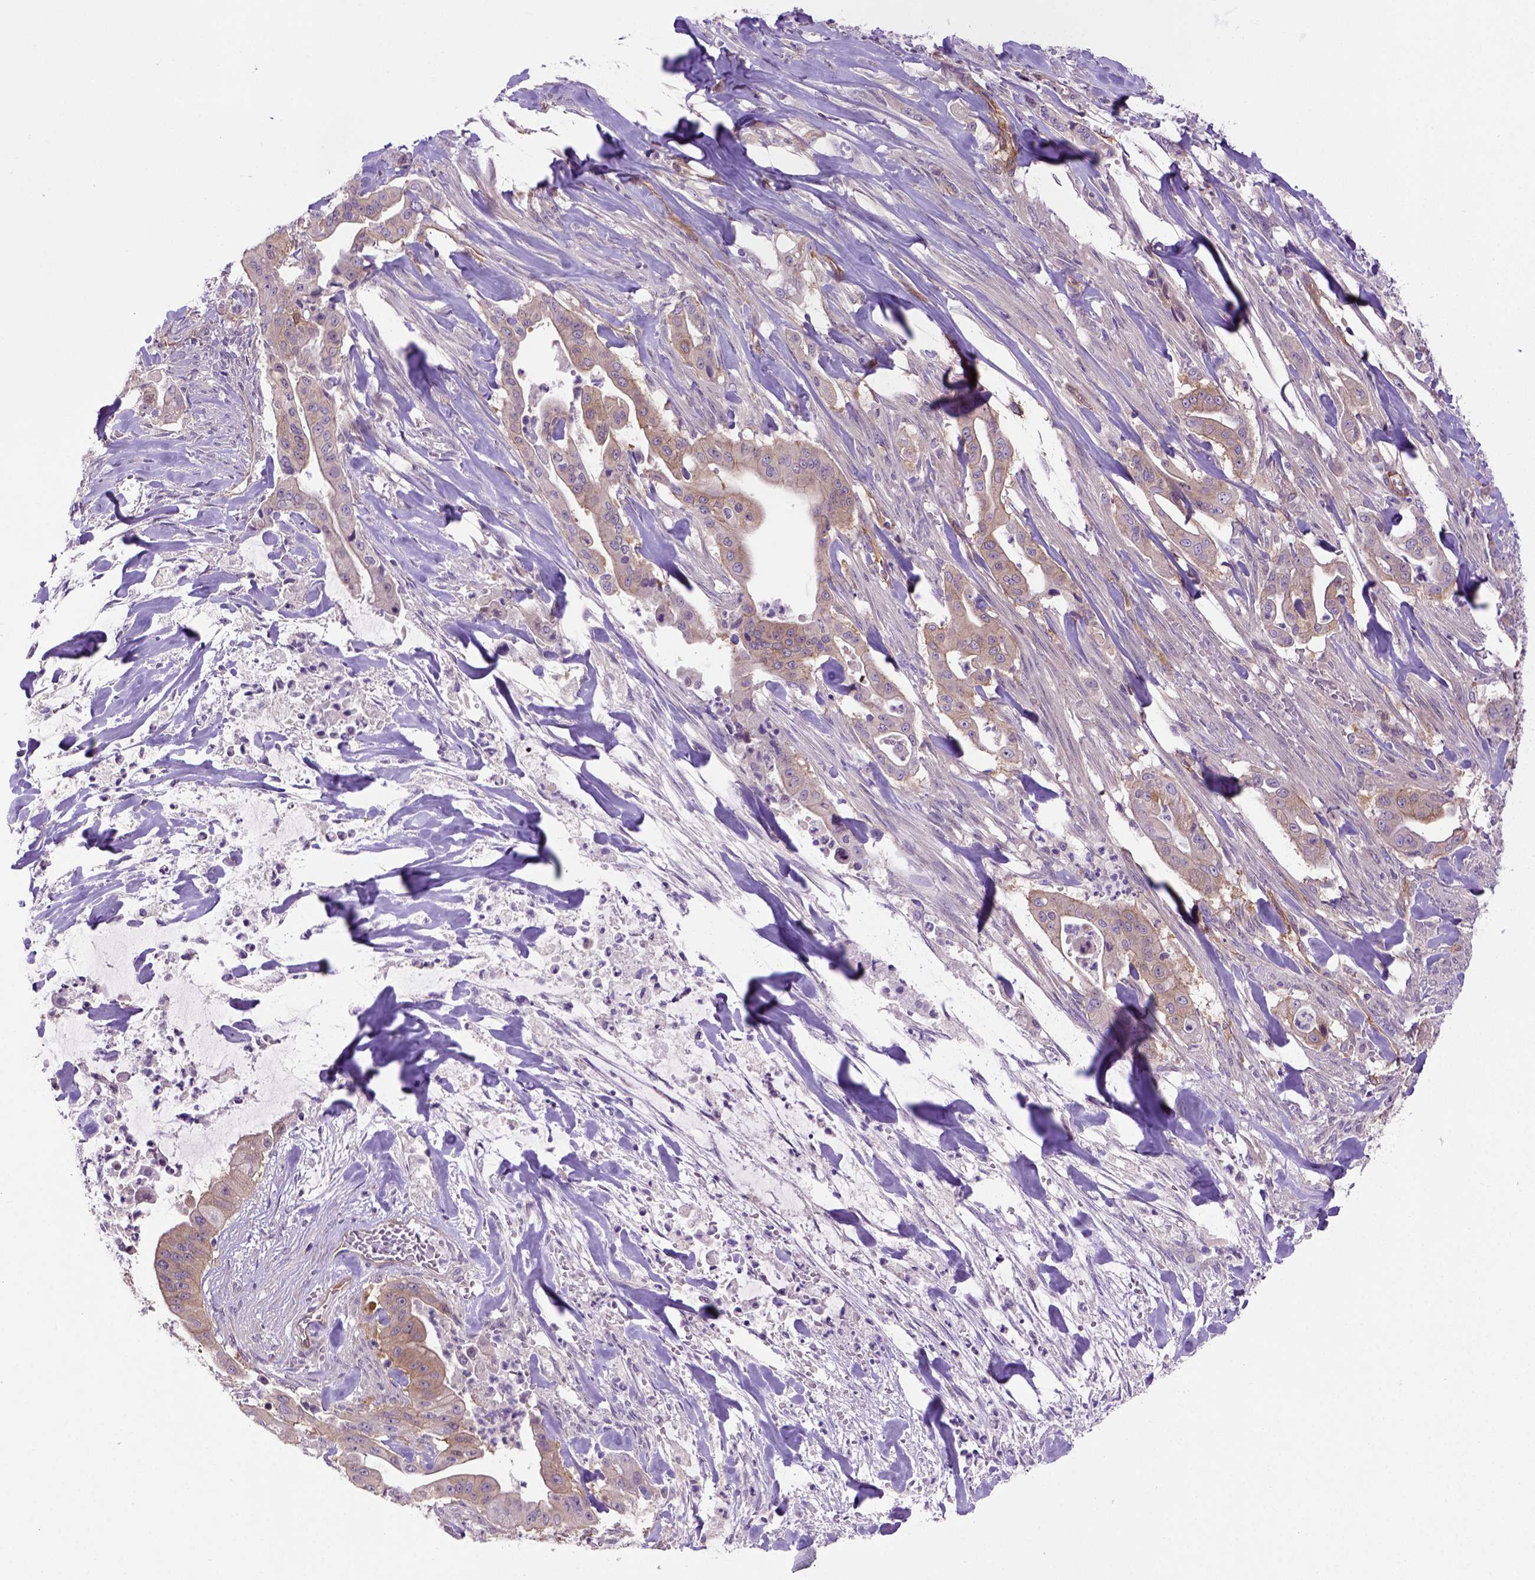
{"staining": {"intensity": "moderate", "quantity": "<25%", "location": "cytoplasmic/membranous"}, "tissue": "pancreatic cancer", "cell_type": "Tumor cells", "image_type": "cancer", "snomed": [{"axis": "morphology", "description": "Normal tissue, NOS"}, {"axis": "morphology", "description": "Inflammation, NOS"}, {"axis": "morphology", "description": "Adenocarcinoma, NOS"}, {"axis": "topography", "description": "Pancreas"}], "caption": "DAB (3,3'-diaminobenzidine) immunohistochemical staining of human pancreatic adenocarcinoma reveals moderate cytoplasmic/membranous protein staining in about <25% of tumor cells.", "gene": "CASKIN2", "patient": {"sex": "male", "age": 57}}